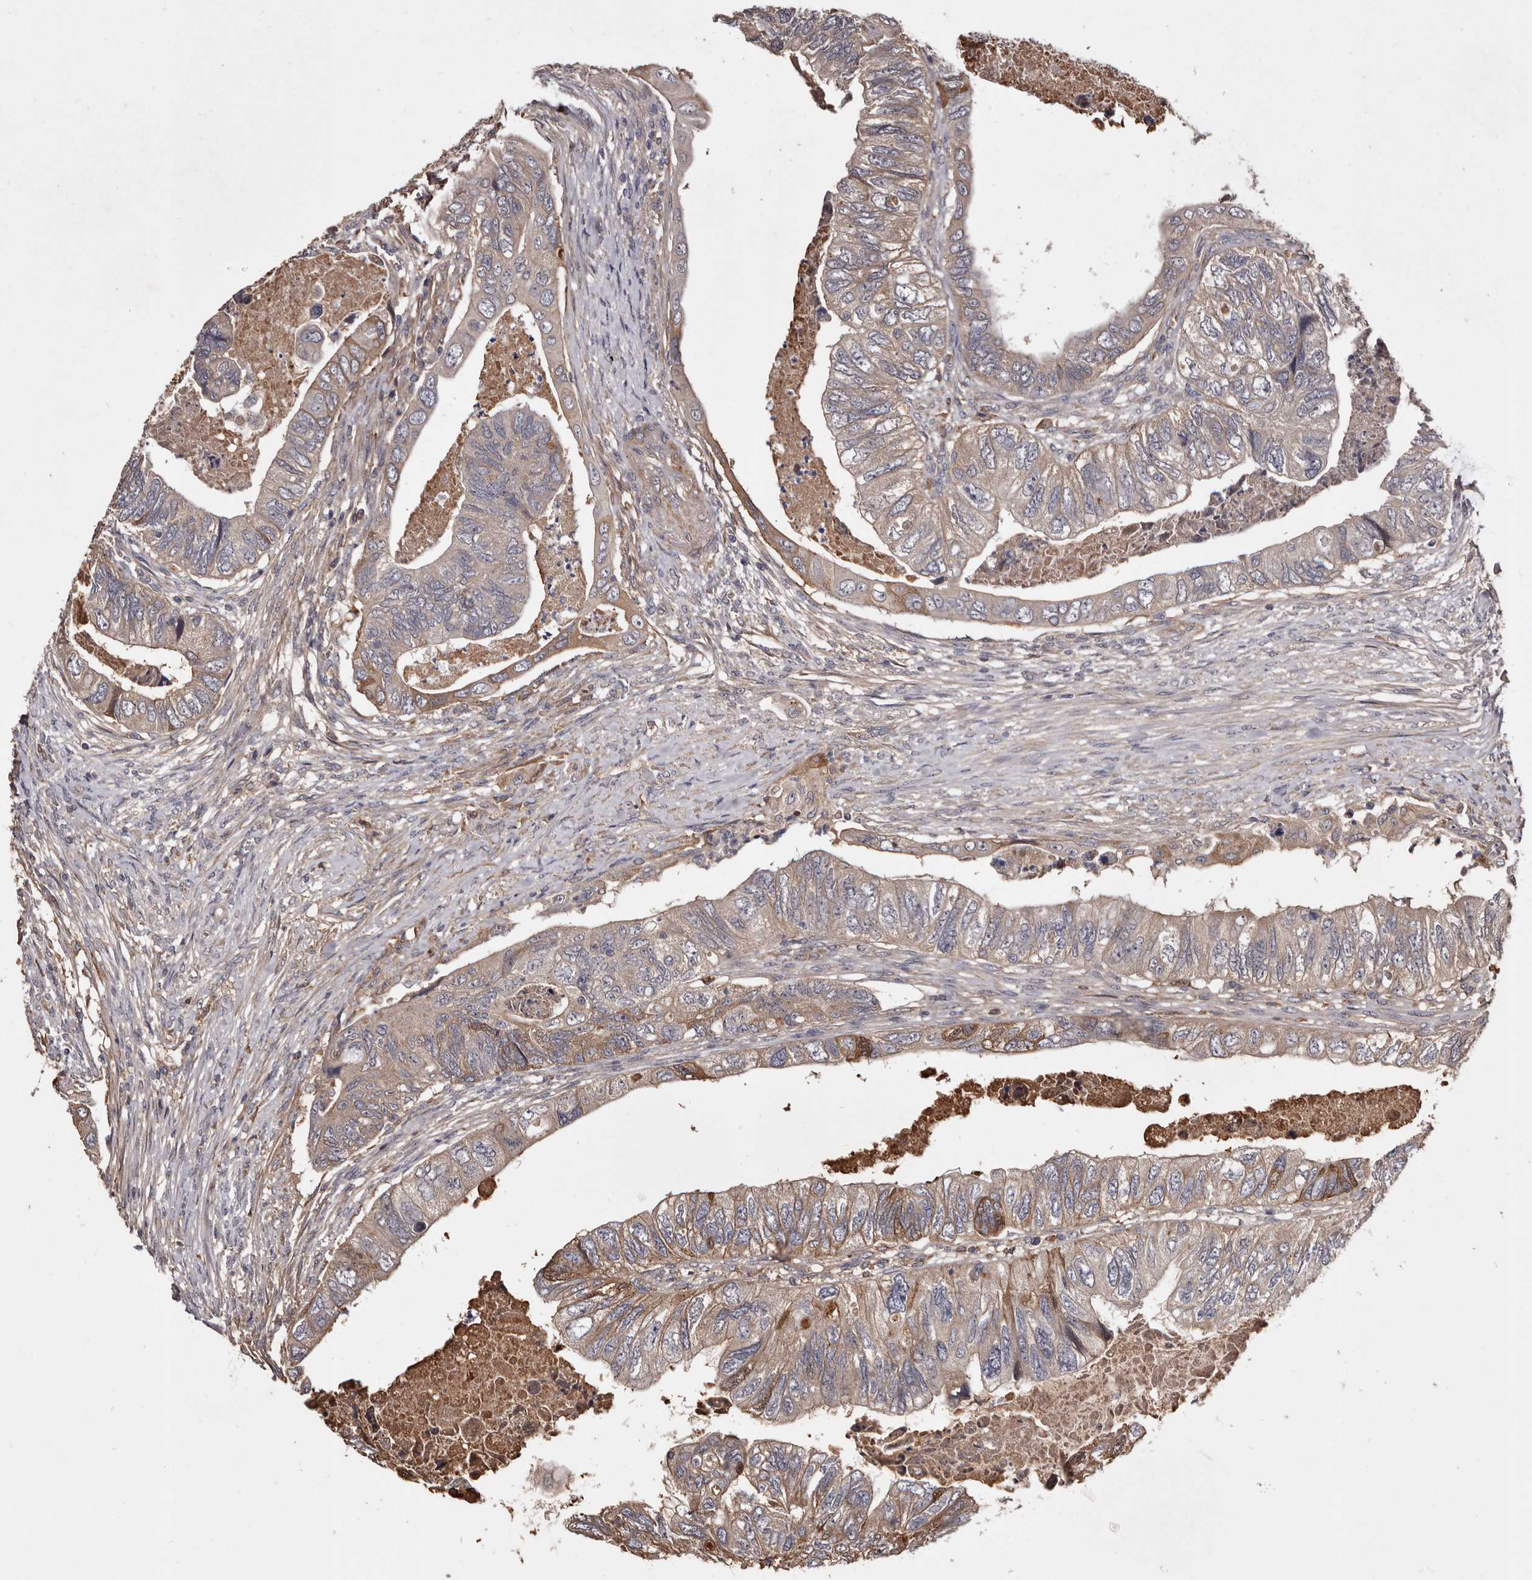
{"staining": {"intensity": "moderate", "quantity": "25%-75%", "location": "cytoplasmic/membranous"}, "tissue": "colorectal cancer", "cell_type": "Tumor cells", "image_type": "cancer", "snomed": [{"axis": "morphology", "description": "Adenocarcinoma, NOS"}, {"axis": "topography", "description": "Rectum"}], "caption": "Colorectal cancer (adenocarcinoma) was stained to show a protein in brown. There is medium levels of moderate cytoplasmic/membranous staining in about 25%-75% of tumor cells.", "gene": "CYP1B1", "patient": {"sex": "male", "age": 63}}